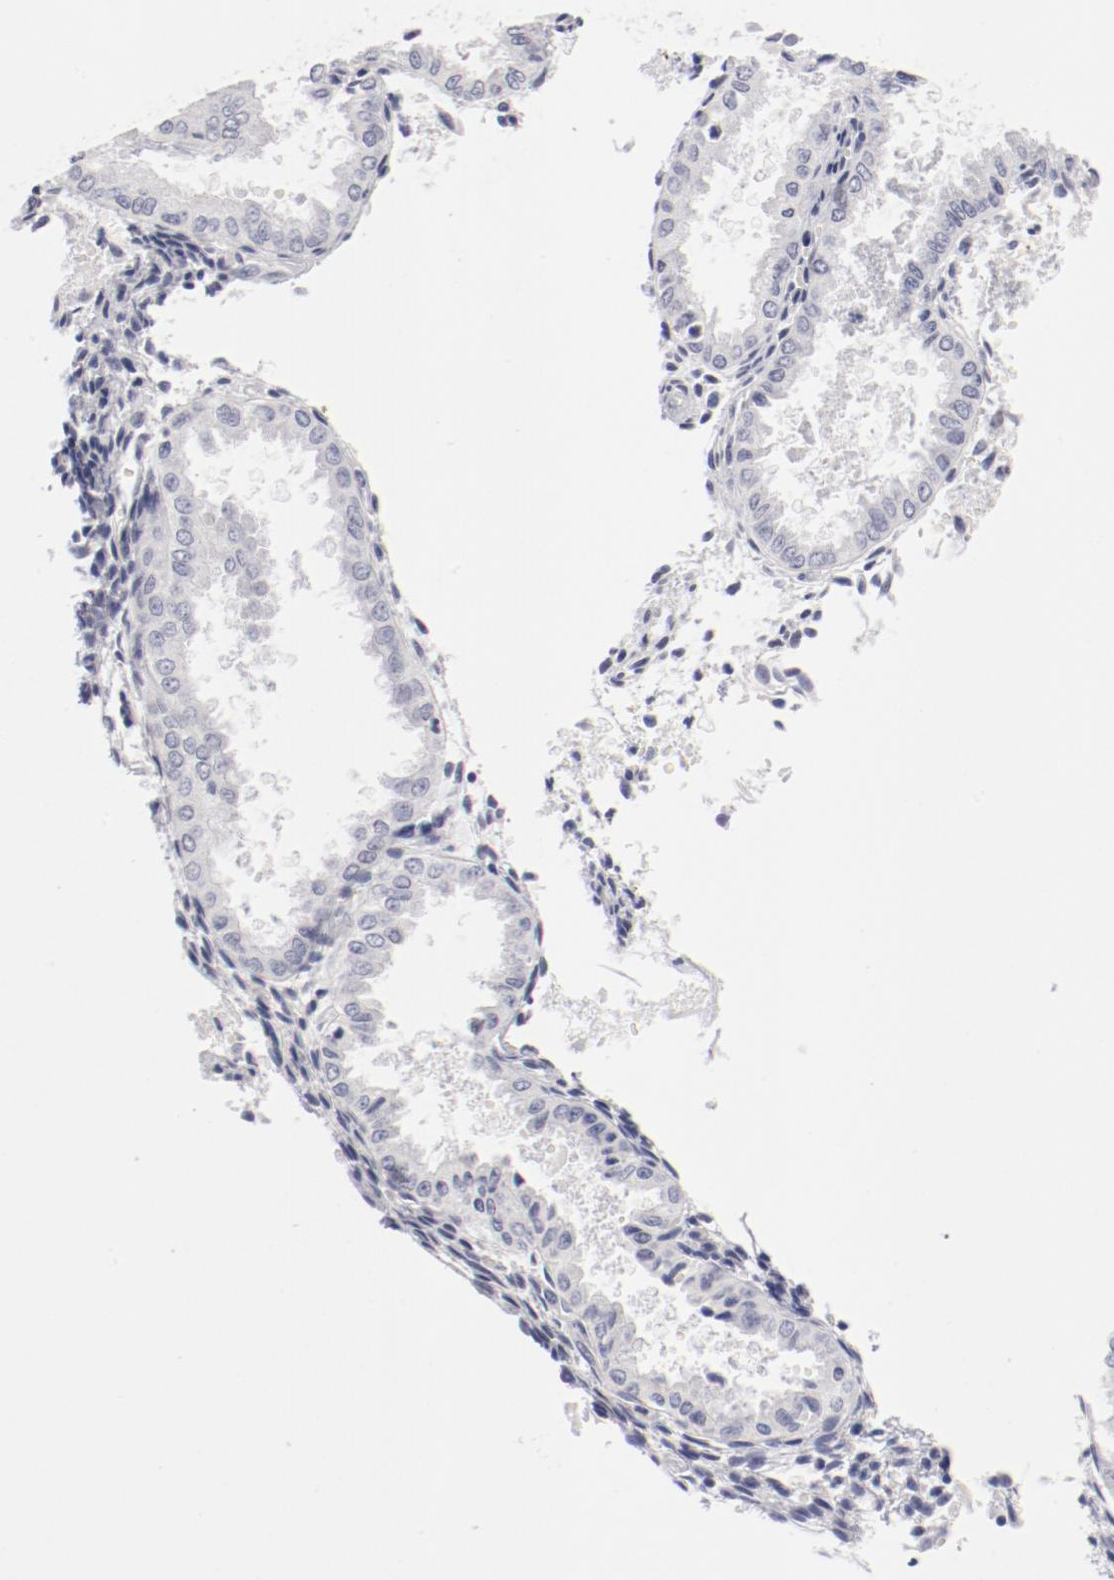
{"staining": {"intensity": "negative", "quantity": "none", "location": "none"}, "tissue": "endometrium", "cell_type": "Cells in endometrial stroma", "image_type": "normal", "snomed": [{"axis": "morphology", "description": "Normal tissue, NOS"}, {"axis": "topography", "description": "Endometrium"}], "caption": "A high-resolution photomicrograph shows immunohistochemistry staining of normal endometrium, which exhibits no significant staining in cells in endometrial stroma.", "gene": "LAX1", "patient": {"sex": "female", "age": 33}}